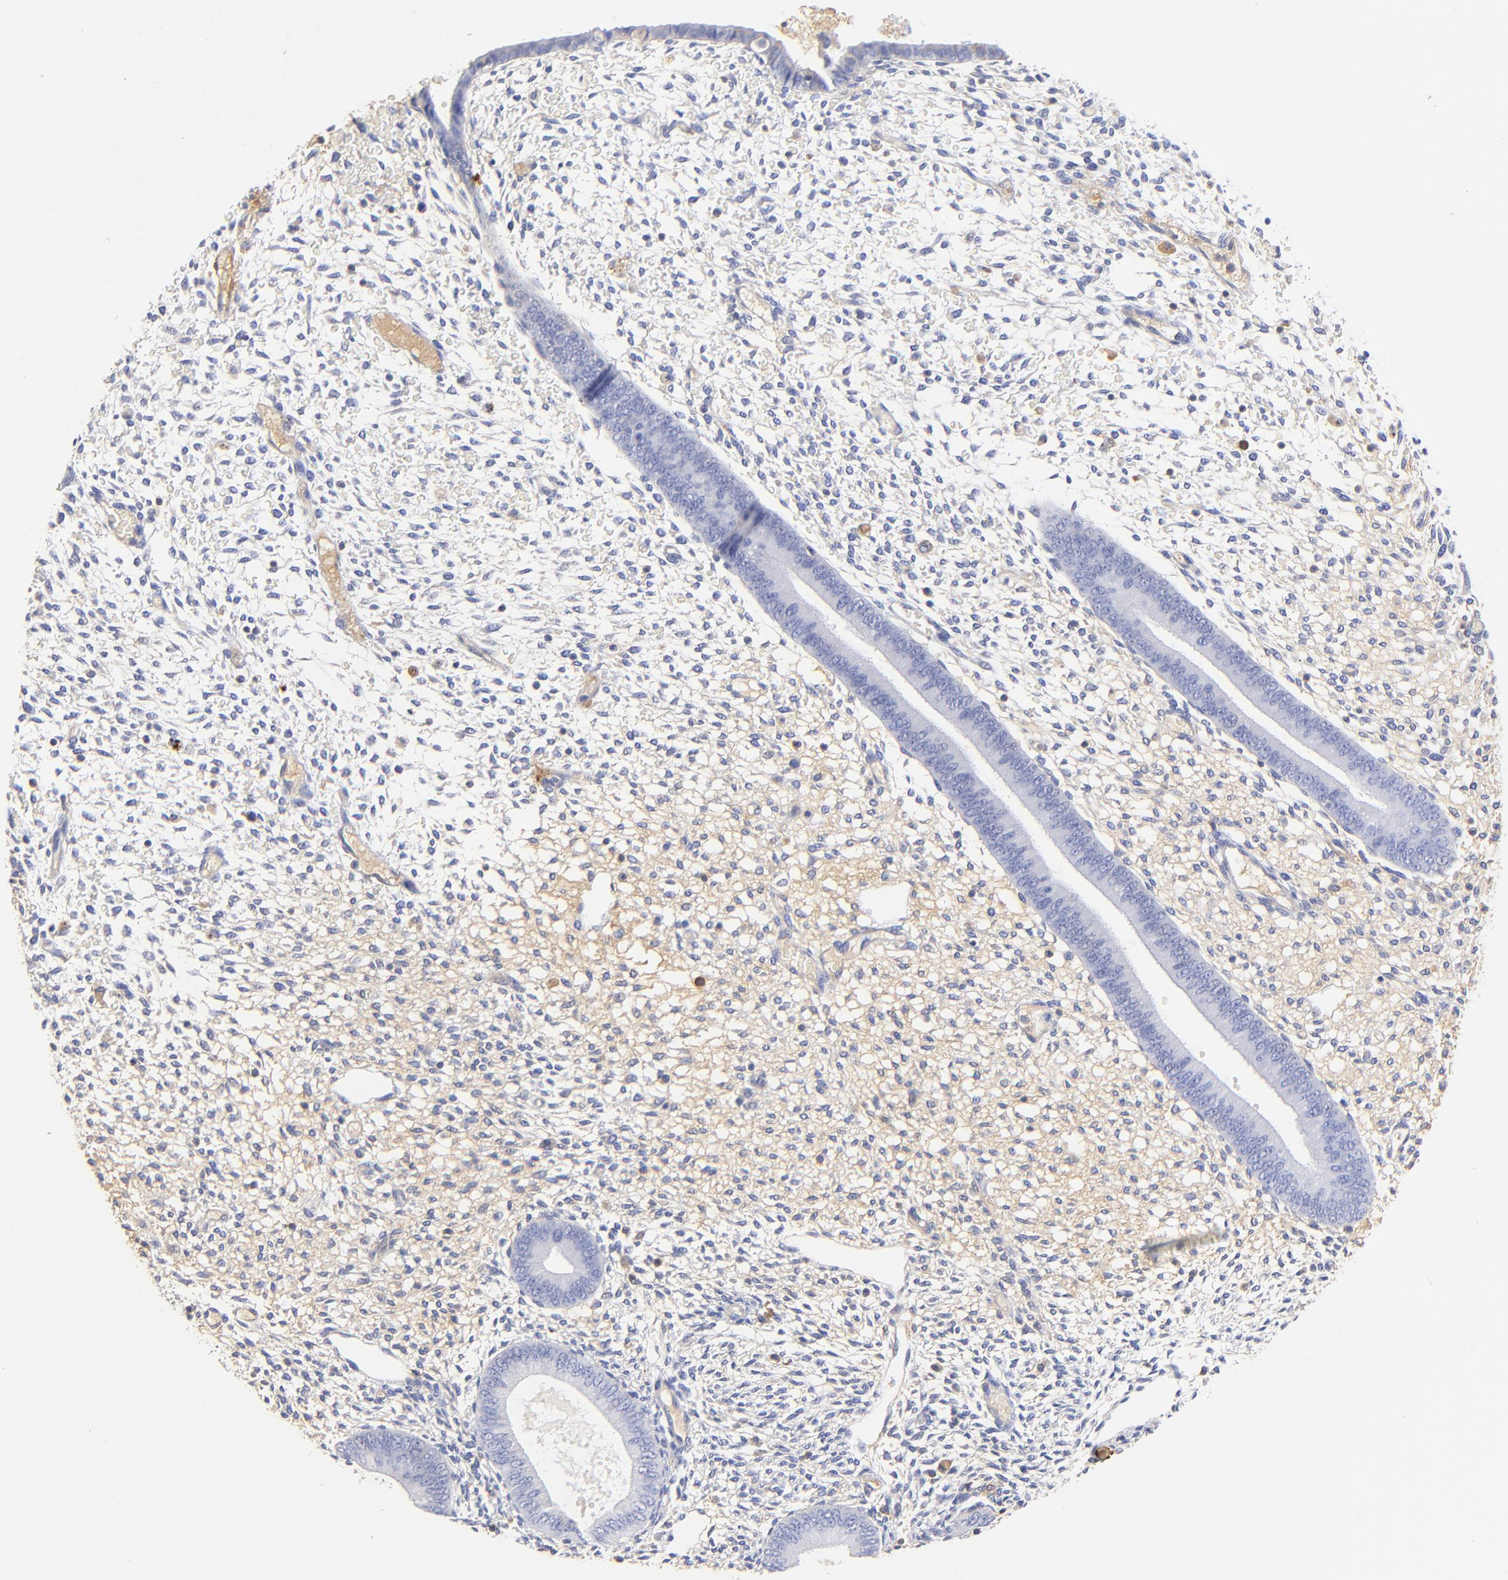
{"staining": {"intensity": "strong", "quantity": "<25%", "location": "cytoplasmic/membranous"}, "tissue": "endometrium", "cell_type": "Cells in endometrial stroma", "image_type": "normal", "snomed": [{"axis": "morphology", "description": "Normal tissue, NOS"}, {"axis": "topography", "description": "Endometrium"}], "caption": "Endometrium stained for a protein demonstrates strong cytoplasmic/membranous positivity in cells in endometrial stroma. Ihc stains the protein of interest in brown and the nuclei are stained blue.", "gene": "MDGA2", "patient": {"sex": "female", "age": 42}}